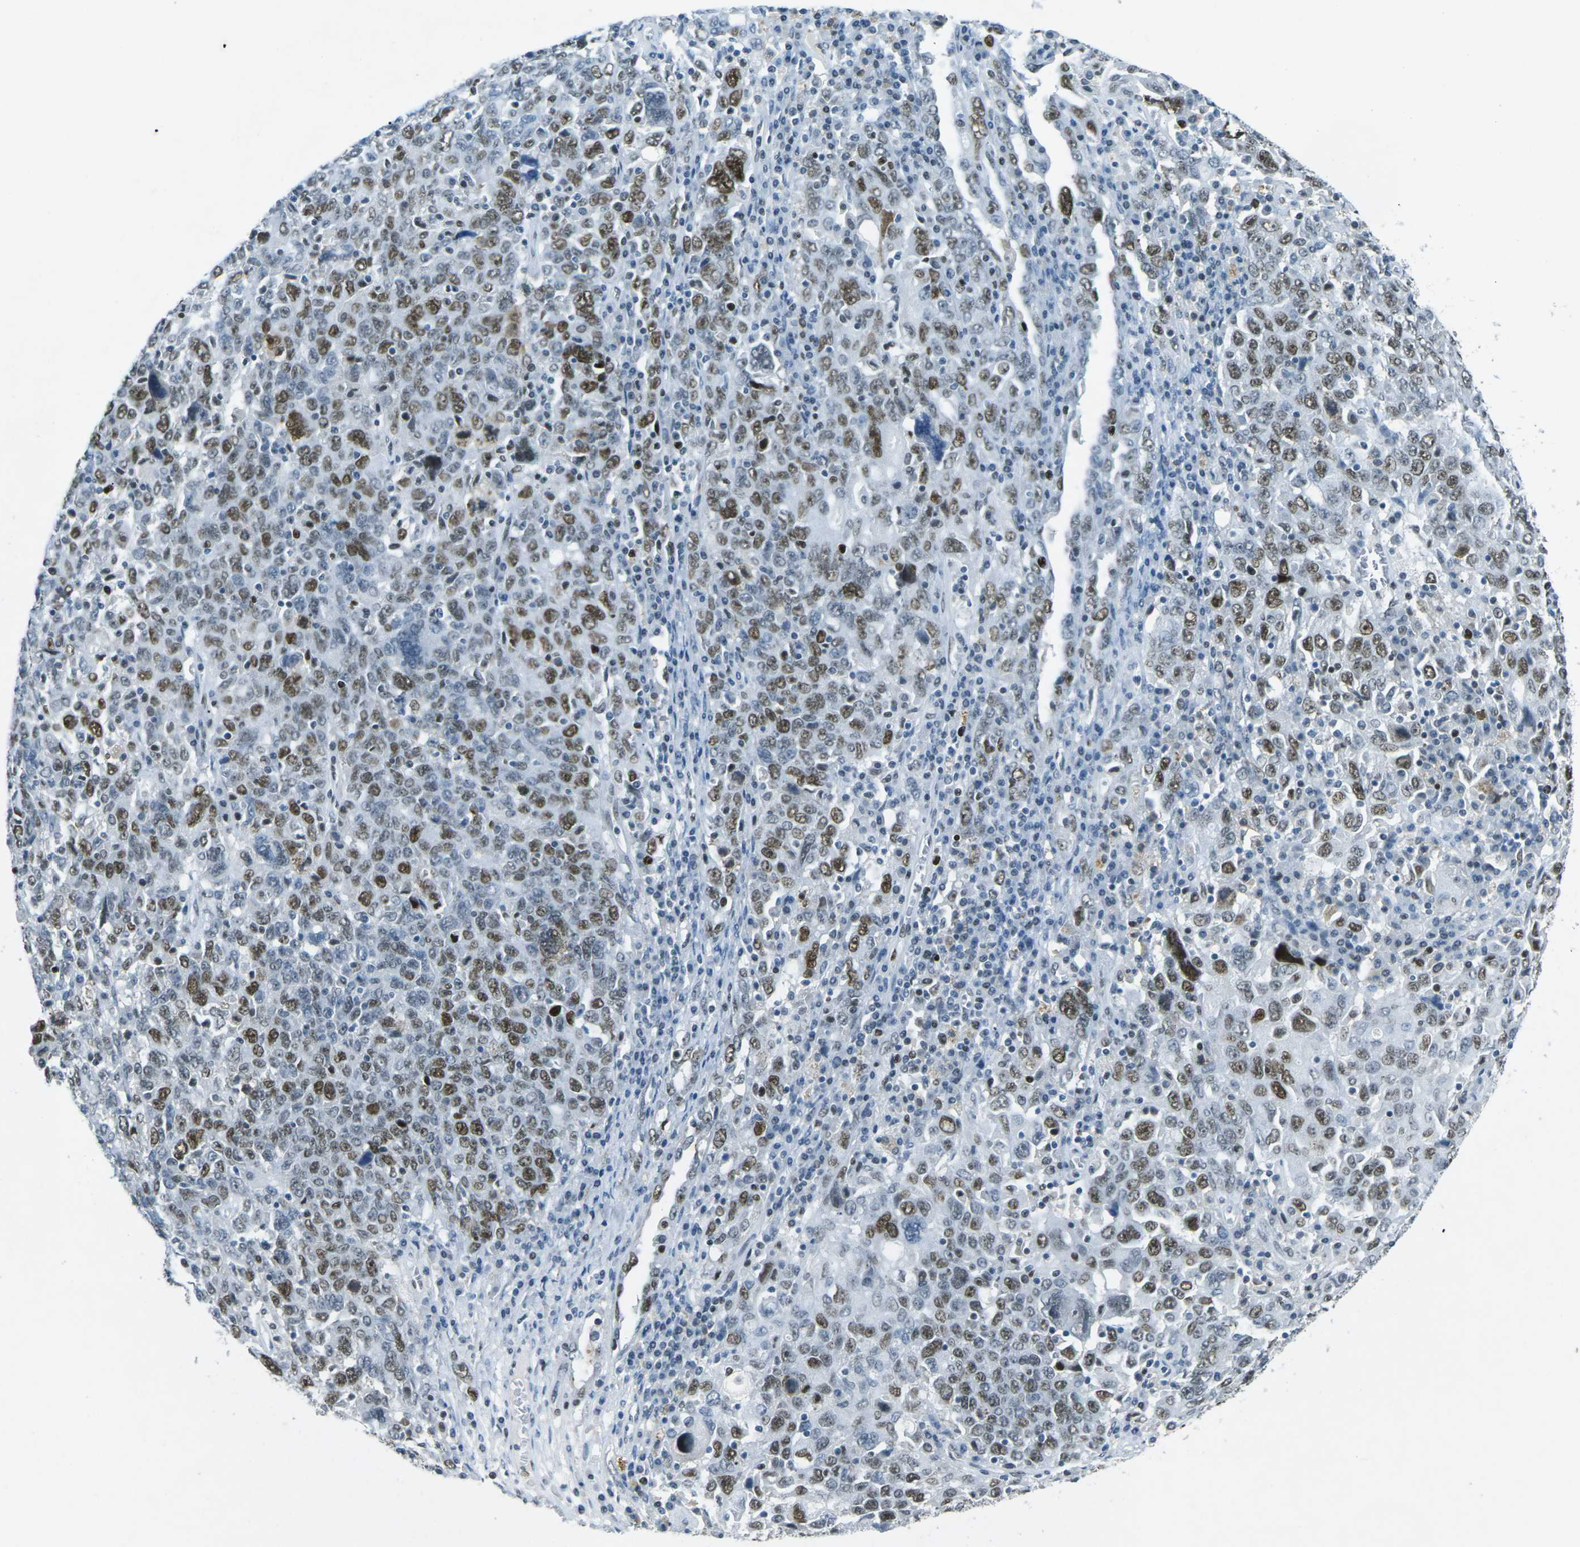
{"staining": {"intensity": "moderate", "quantity": ">75%", "location": "nuclear"}, "tissue": "ovarian cancer", "cell_type": "Tumor cells", "image_type": "cancer", "snomed": [{"axis": "morphology", "description": "Carcinoma, endometroid"}, {"axis": "topography", "description": "Ovary"}], "caption": "Moderate nuclear protein expression is present in about >75% of tumor cells in ovarian cancer.", "gene": "RB1", "patient": {"sex": "female", "age": 62}}